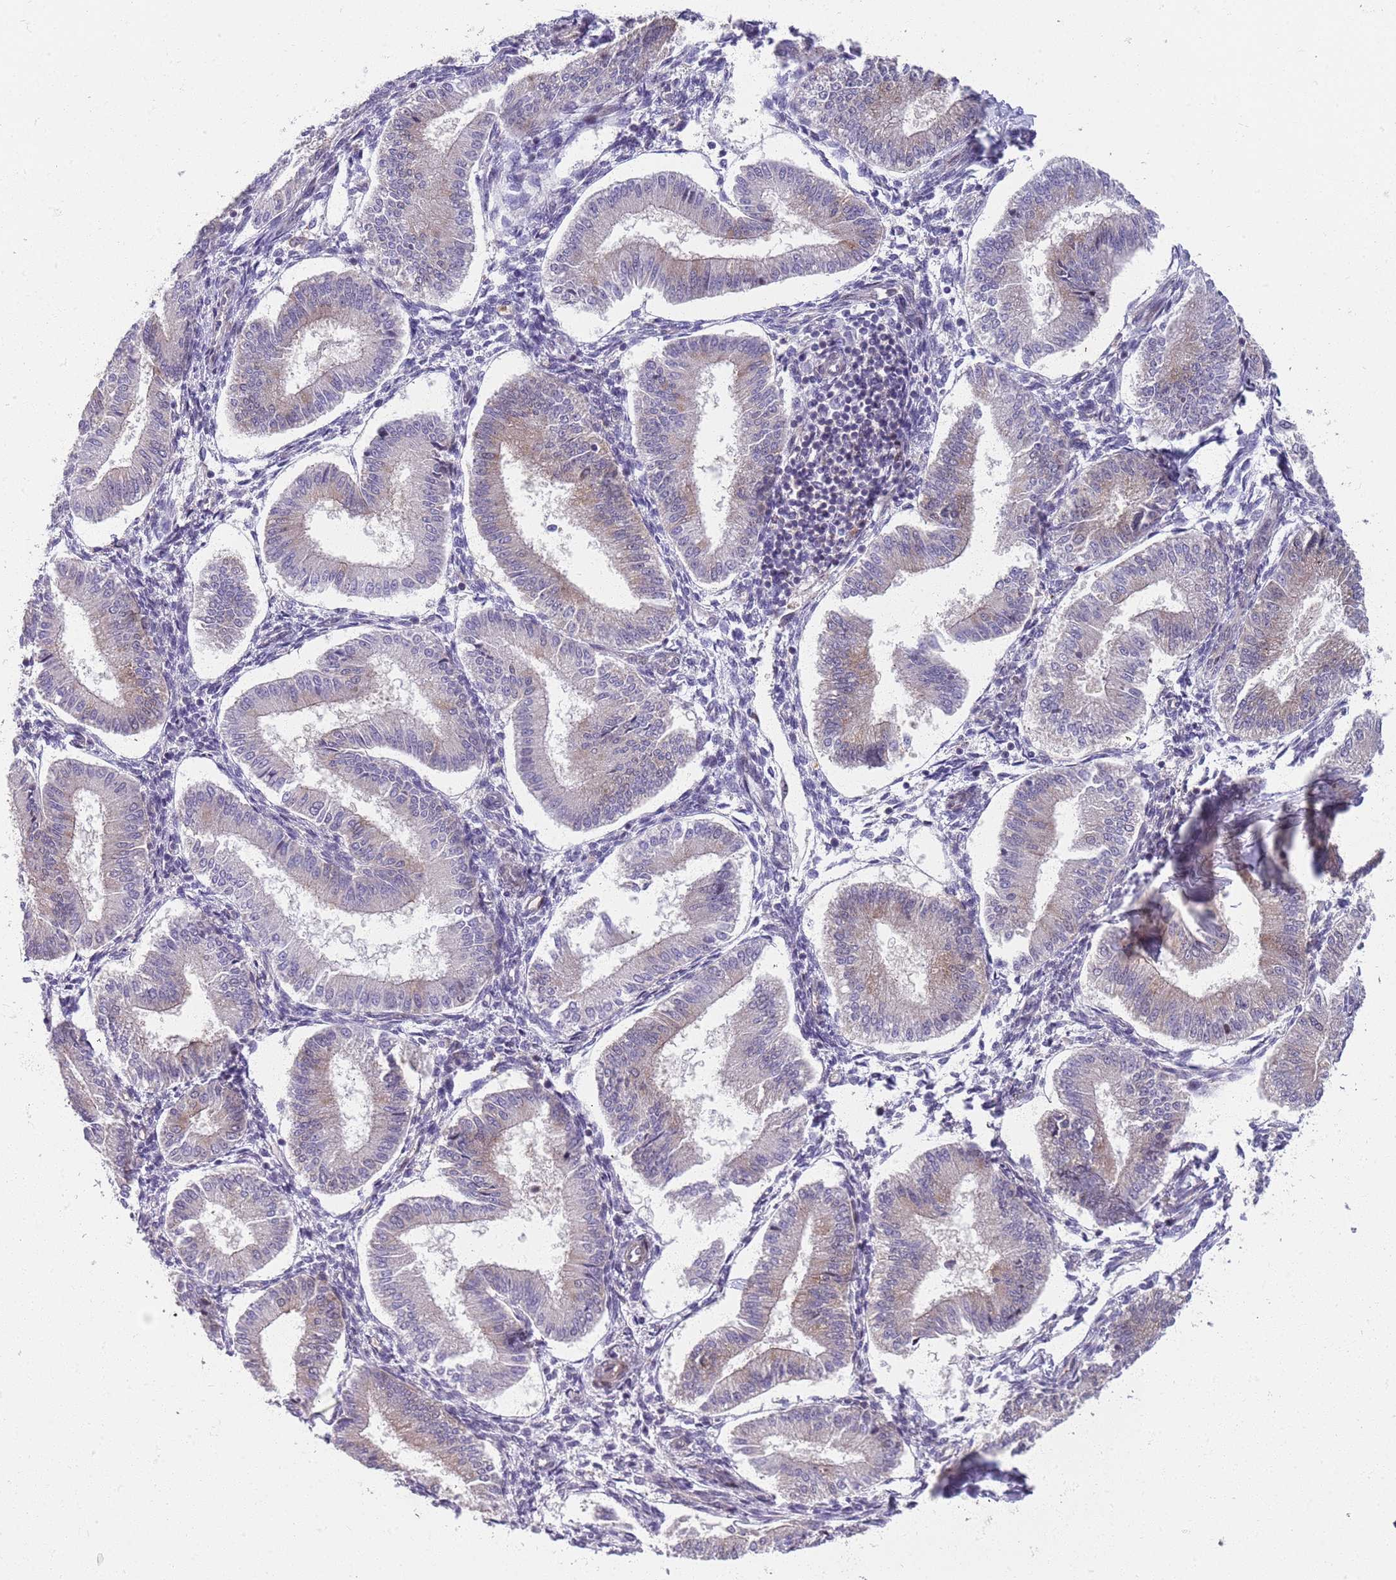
{"staining": {"intensity": "negative", "quantity": "none", "location": "none"}, "tissue": "endometrium", "cell_type": "Cells in endometrial stroma", "image_type": "normal", "snomed": [{"axis": "morphology", "description": "Normal tissue, NOS"}, {"axis": "topography", "description": "Endometrium"}], "caption": "IHC image of normal endometrium: human endometrium stained with DAB demonstrates no significant protein staining in cells in endometrial stroma. (Stains: DAB immunohistochemistry with hematoxylin counter stain, Microscopy: brightfield microscopy at high magnification).", "gene": "GGA1", "patient": {"sex": "female", "age": 39}}